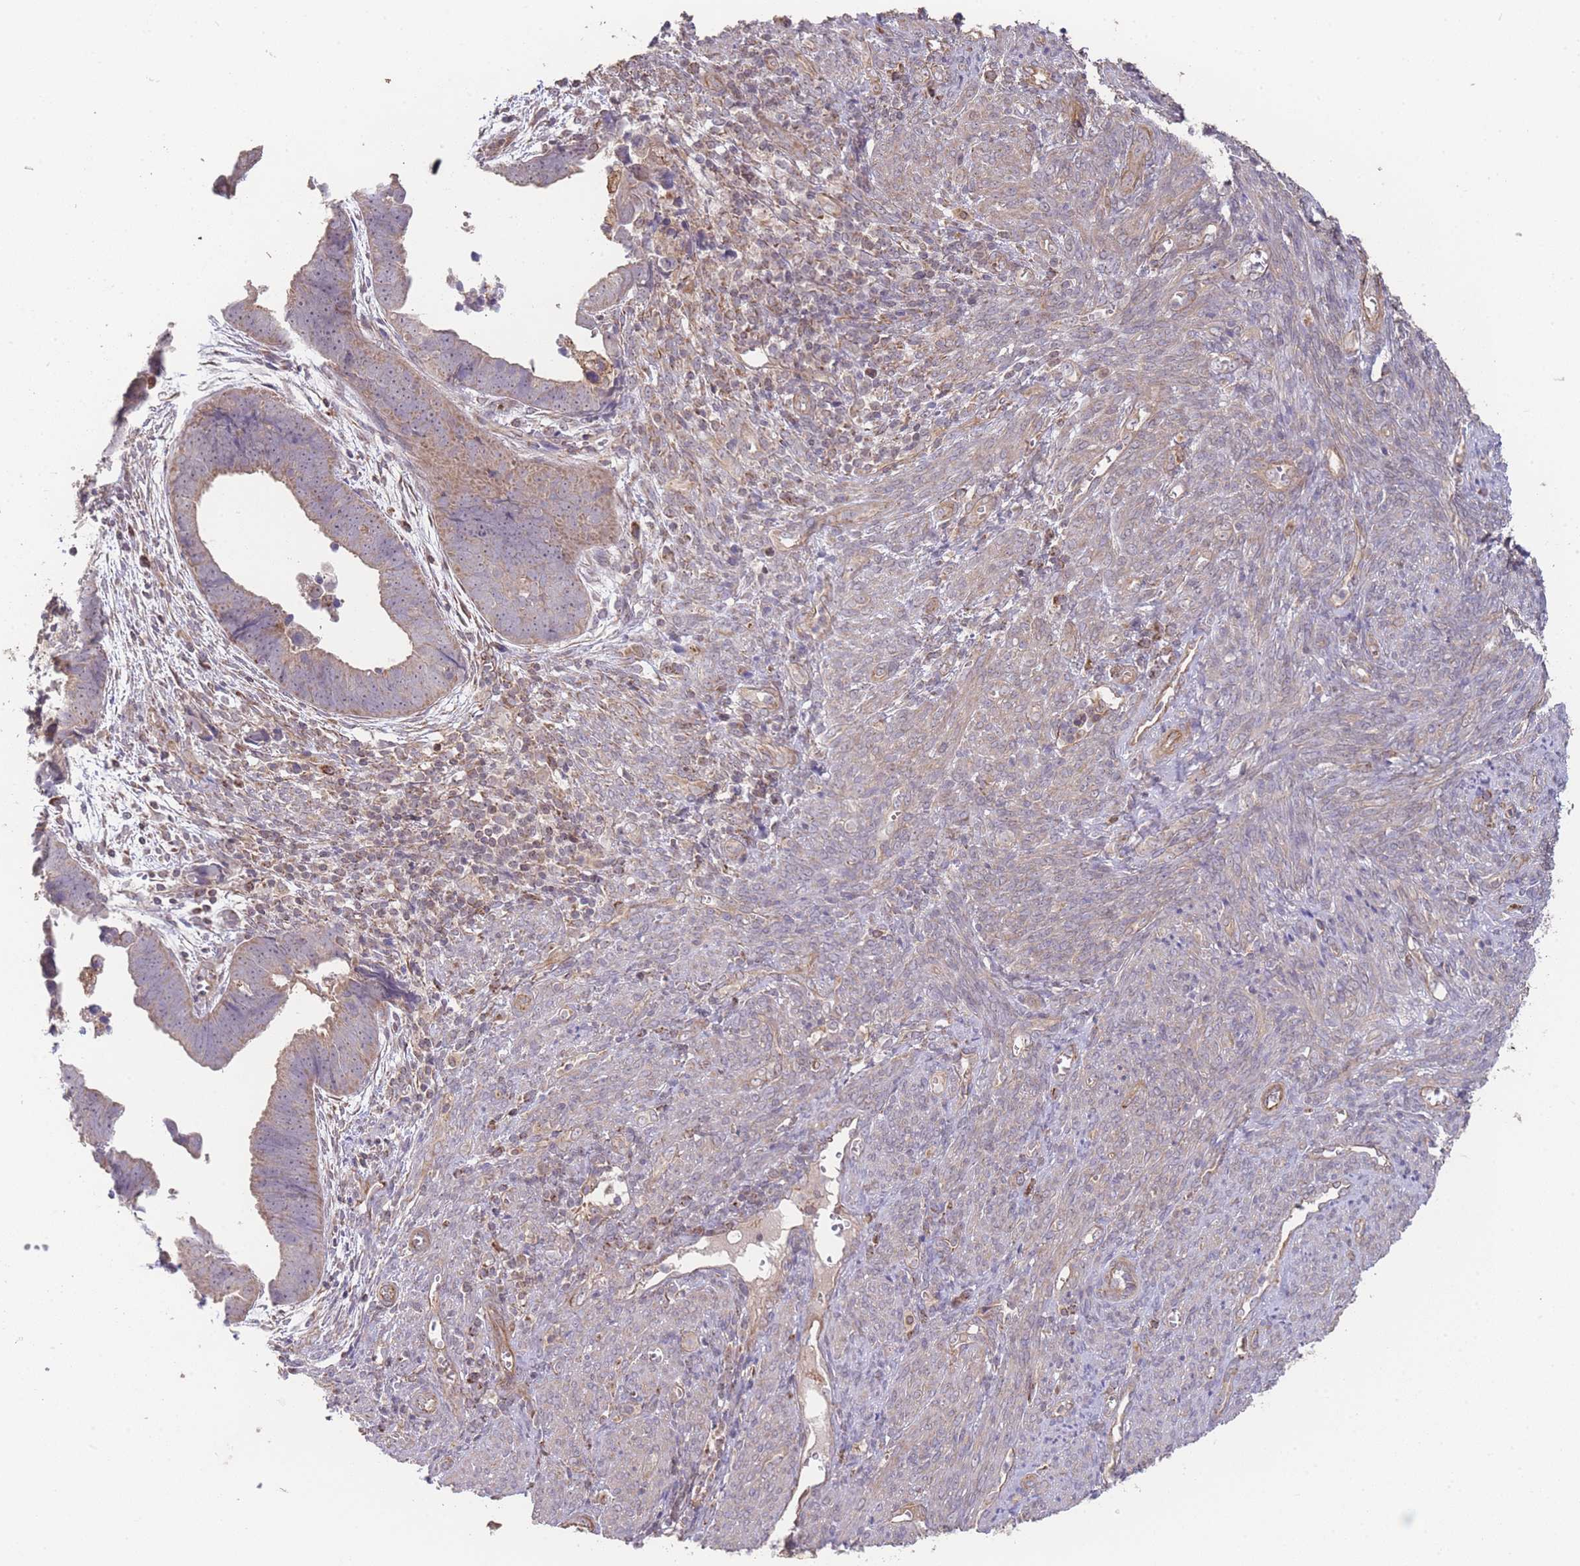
{"staining": {"intensity": "moderate", "quantity": "25%-75%", "location": "cytoplasmic/membranous"}, "tissue": "endometrial cancer", "cell_type": "Tumor cells", "image_type": "cancer", "snomed": [{"axis": "morphology", "description": "Adenocarcinoma, NOS"}, {"axis": "topography", "description": "Endometrium"}], "caption": "A histopathology image of endometrial cancer stained for a protein demonstrates moderate cytoplasmic/membranous brown staining in tumor cells. The protein is shown in brown color, while the nuclei are stained blue.", "gene": "PXMP4", "patient": {"sex": "female", "age": 75}}